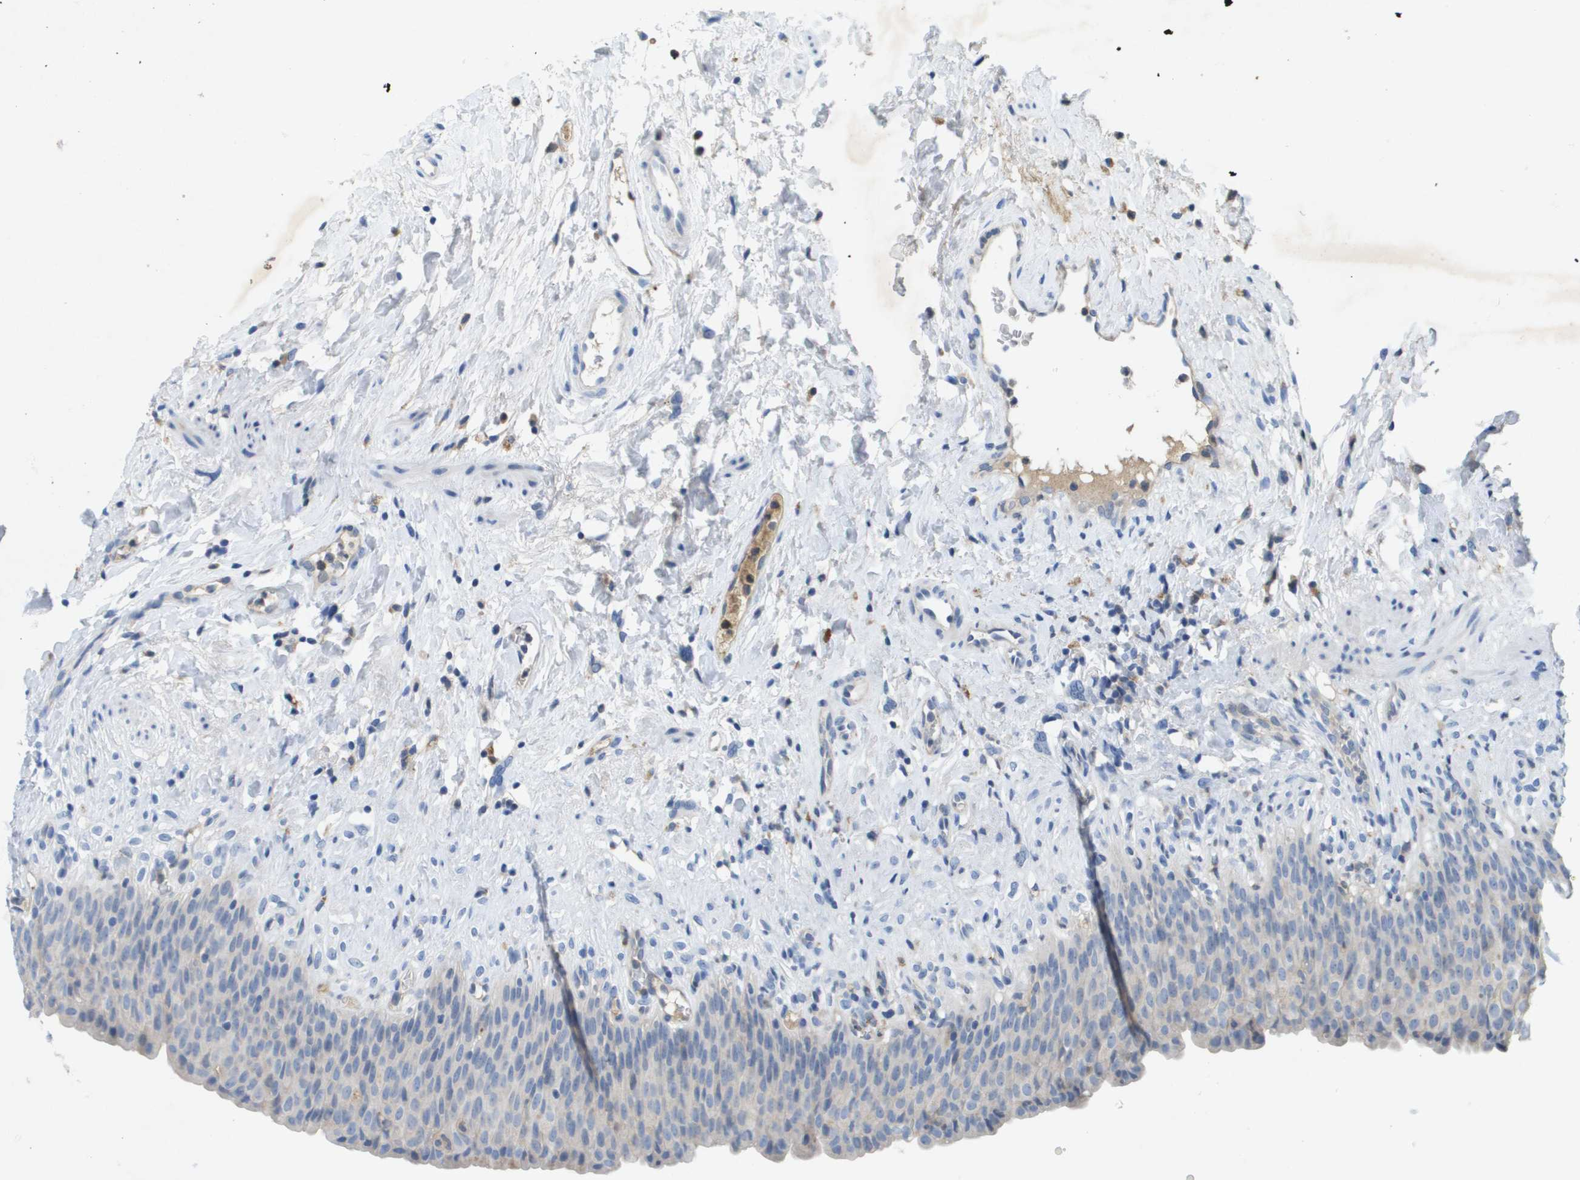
{"staining": {"intensity": "weak", "quantity": "<25%", "location": "cytoplasmic/membranous"}, "tissue": "urinary bladder", "cell_type": "Urothelial cells", "image_type": "normal", "snomed": [{"axis": "morphology", "description": "Normal tissue, NOS"}, {"axis": "topography", "description": "Urinary bladder"}], "caption": "The immunohistochemistry (IHC) photomicrograph has no significant expression in urothelial cells of urinary bladder.", "gene": "LIPG", "patient": {"sex": "female", "age": 79}}